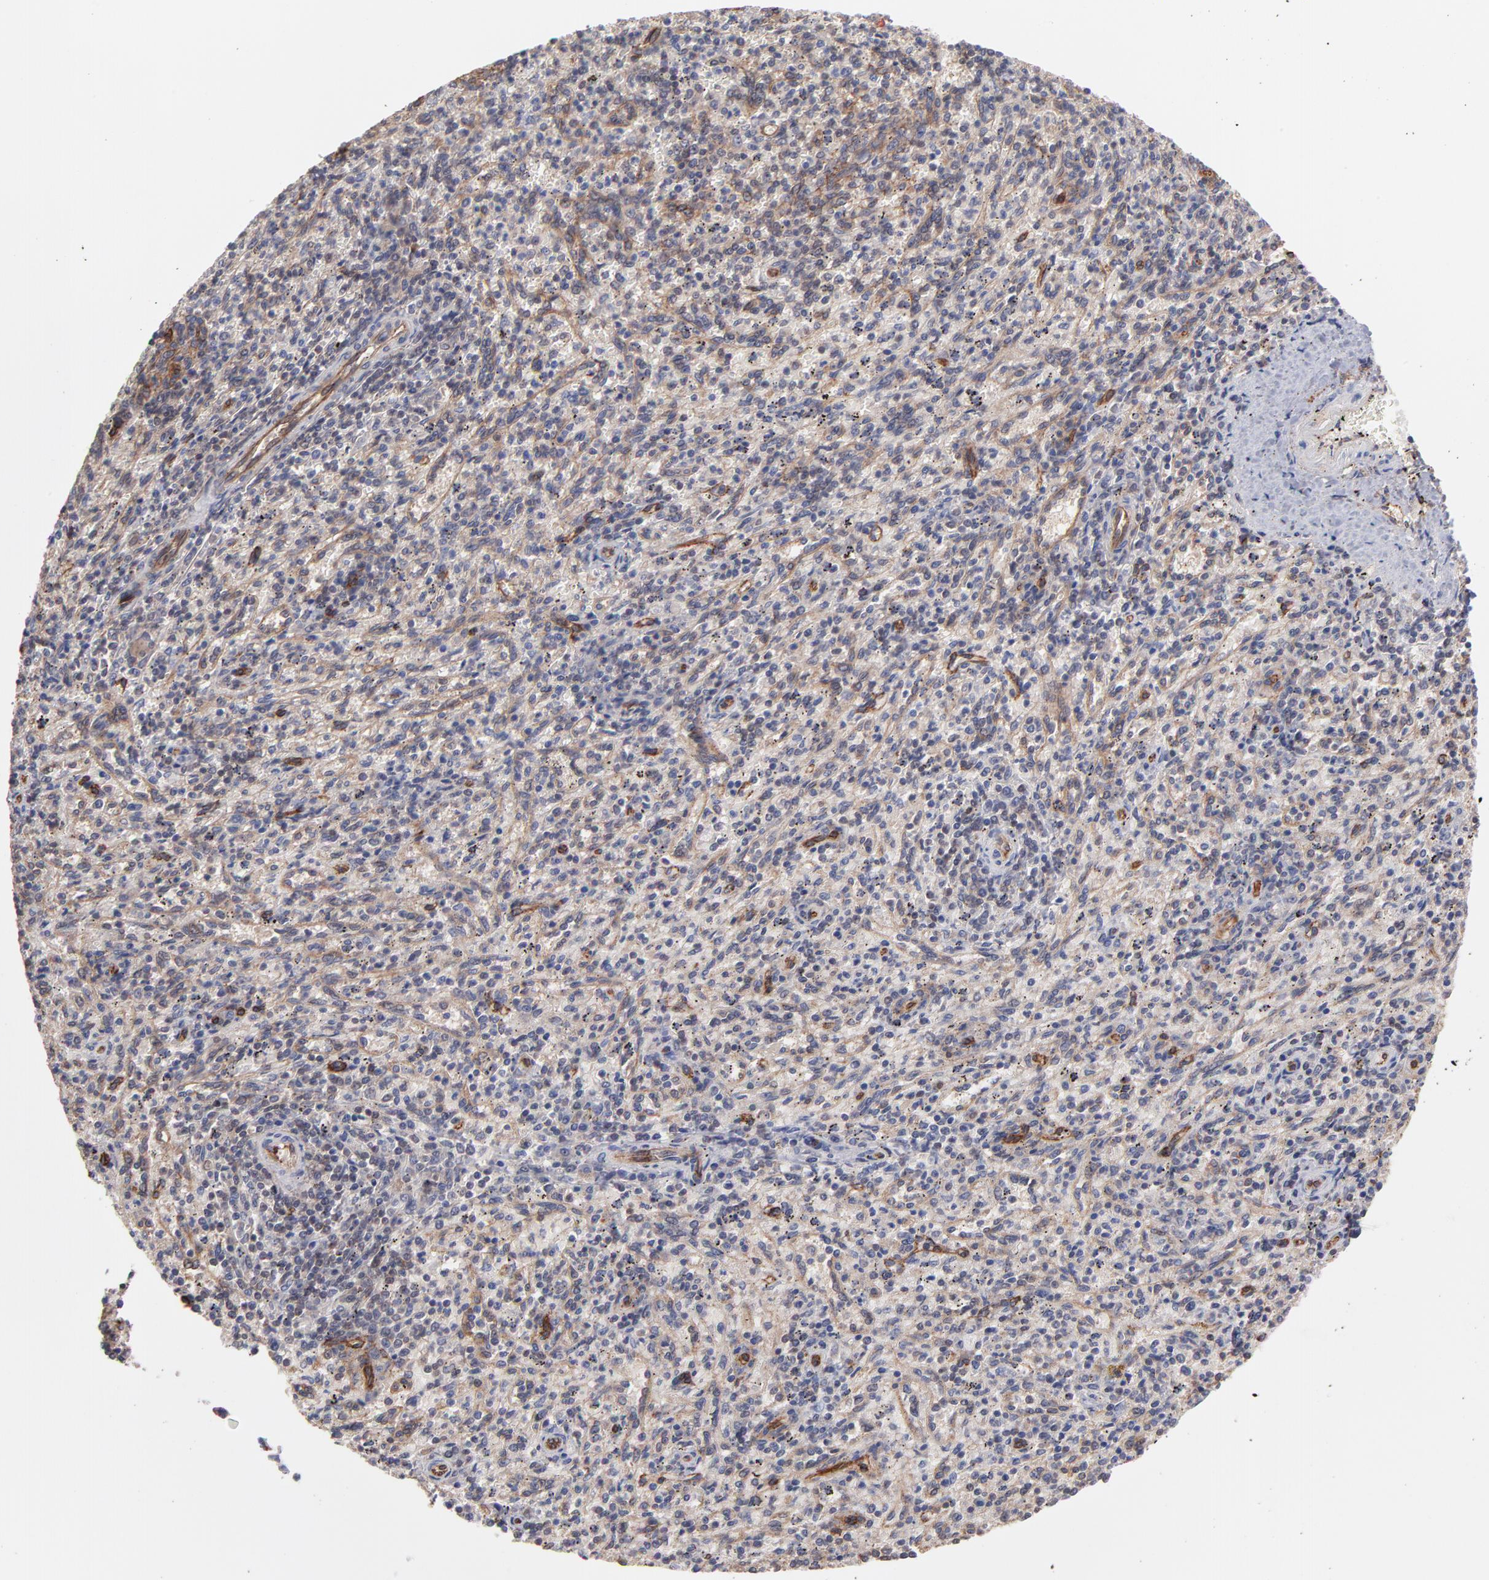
{"staining": {"intensity": "weak", "quantity": "25%-75%", "location": "cytoplasmic/membranous"}, "tissue": "spleen", "cell_type": "Cells in red pulp", "image_type": "normal", "snomed": [{"axis": "morphology", "description": "Normal tissue, NOS"}, {"axis": "topography", "description": "Spleen"}], "caption": "Human spleen stained for a protein (brown) displays weak cytoplasmic/membranous positive expression in about 25%-75% of cells in red pulp.", "gene": "STAP2", "patient": {"sex": "female", "age": 10}}